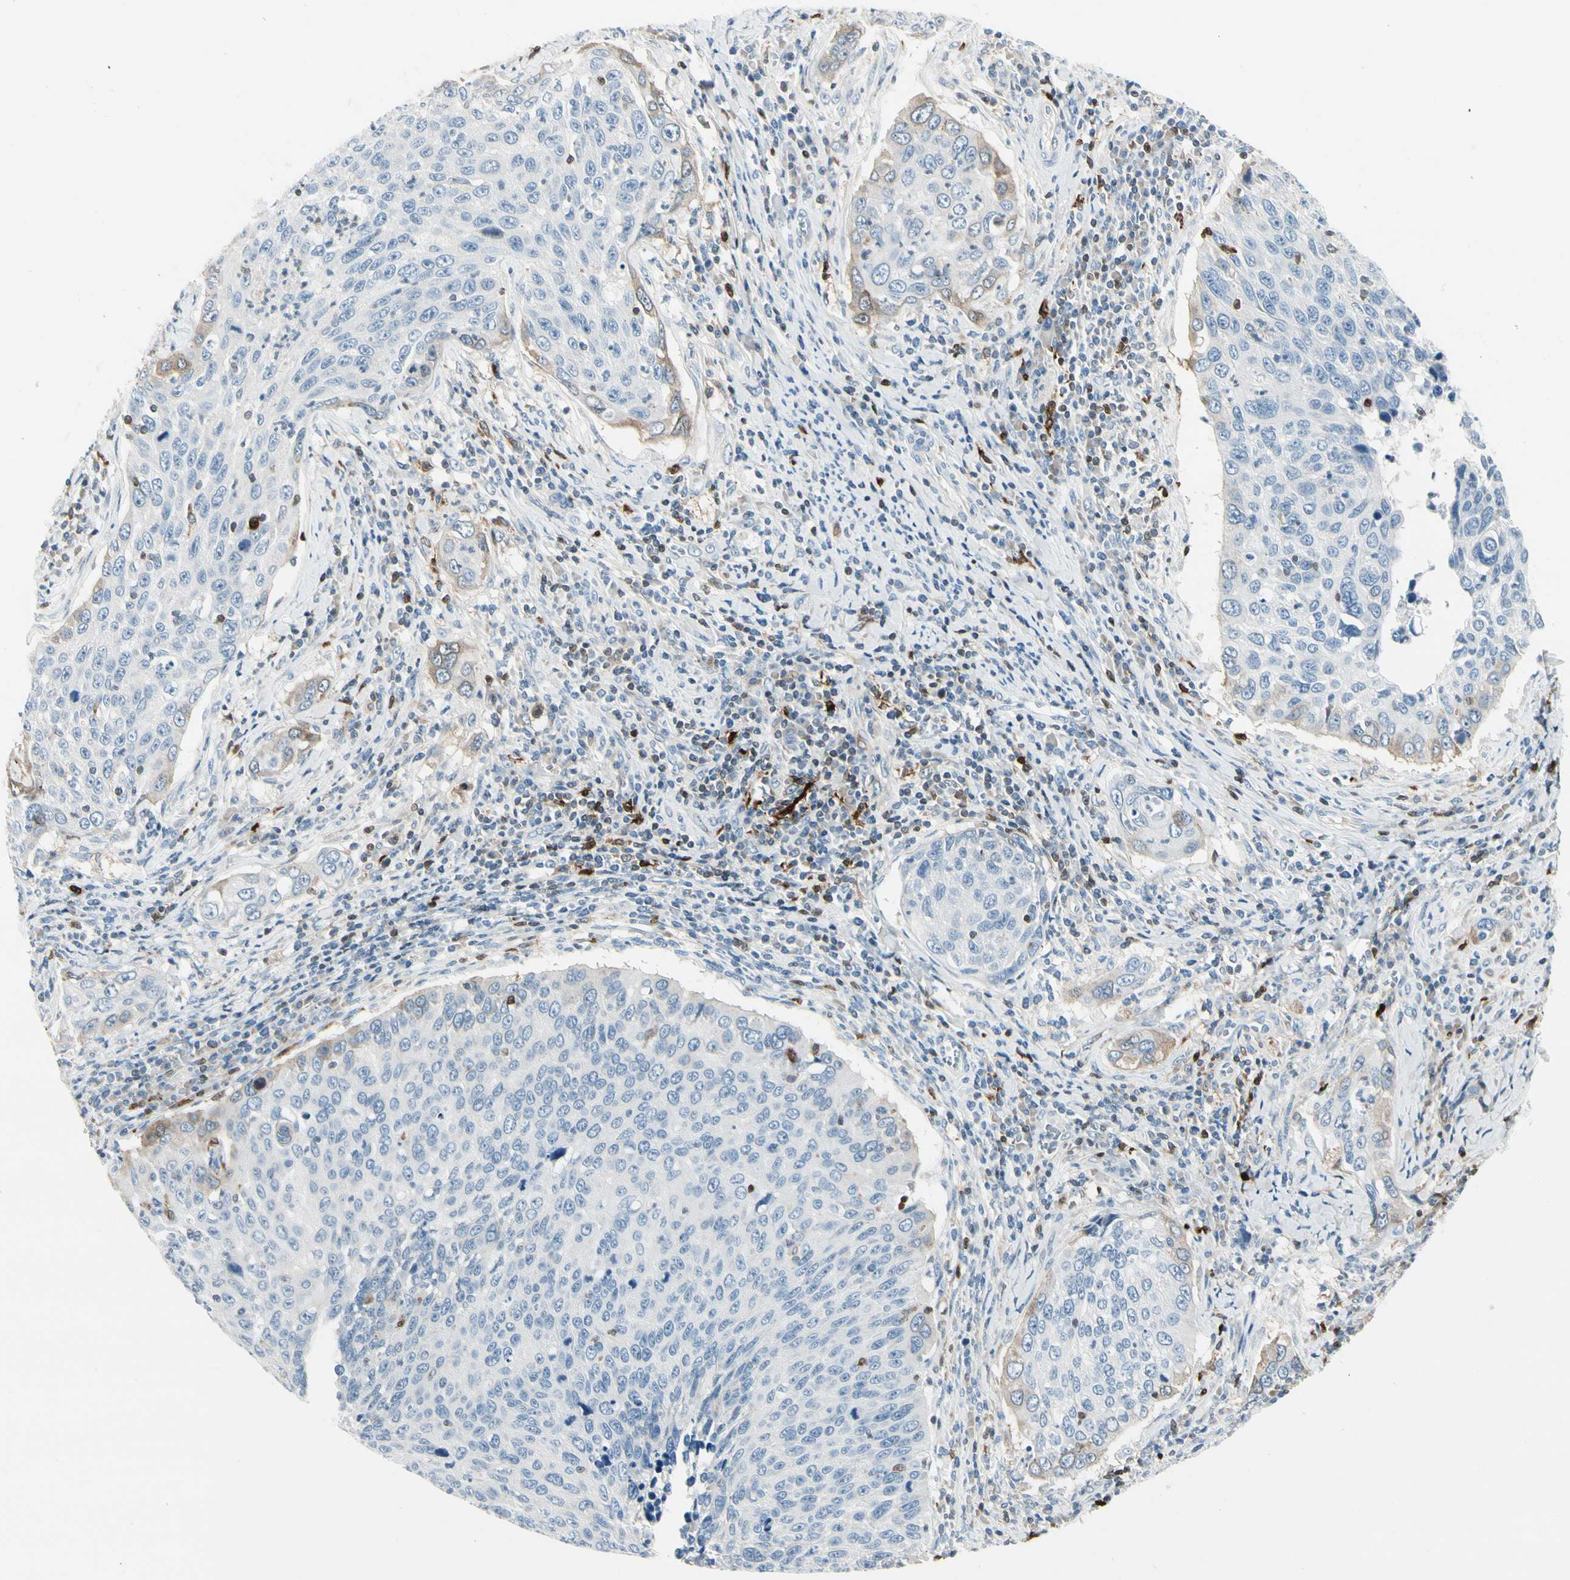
{"staining": {"intensity": "weak", "quantity": "<25%", "location": "cytoplasmic/membranous"}, "tissue": "cervical cancer", "cell_type": "Tumor cells", "image_type": "cancer", "snomed": [{"axis": "morphology", "description": "Squamous cell carcinoma, NOS"}, {"axis": "topography", "description": "Cervix"}], "caption": "DAB immunohistochemical staining of cervical cancer reveals no significant staining in tumor cells.", "gene": "TRAF1", "patient": {"sex": "female", "age": 53}}